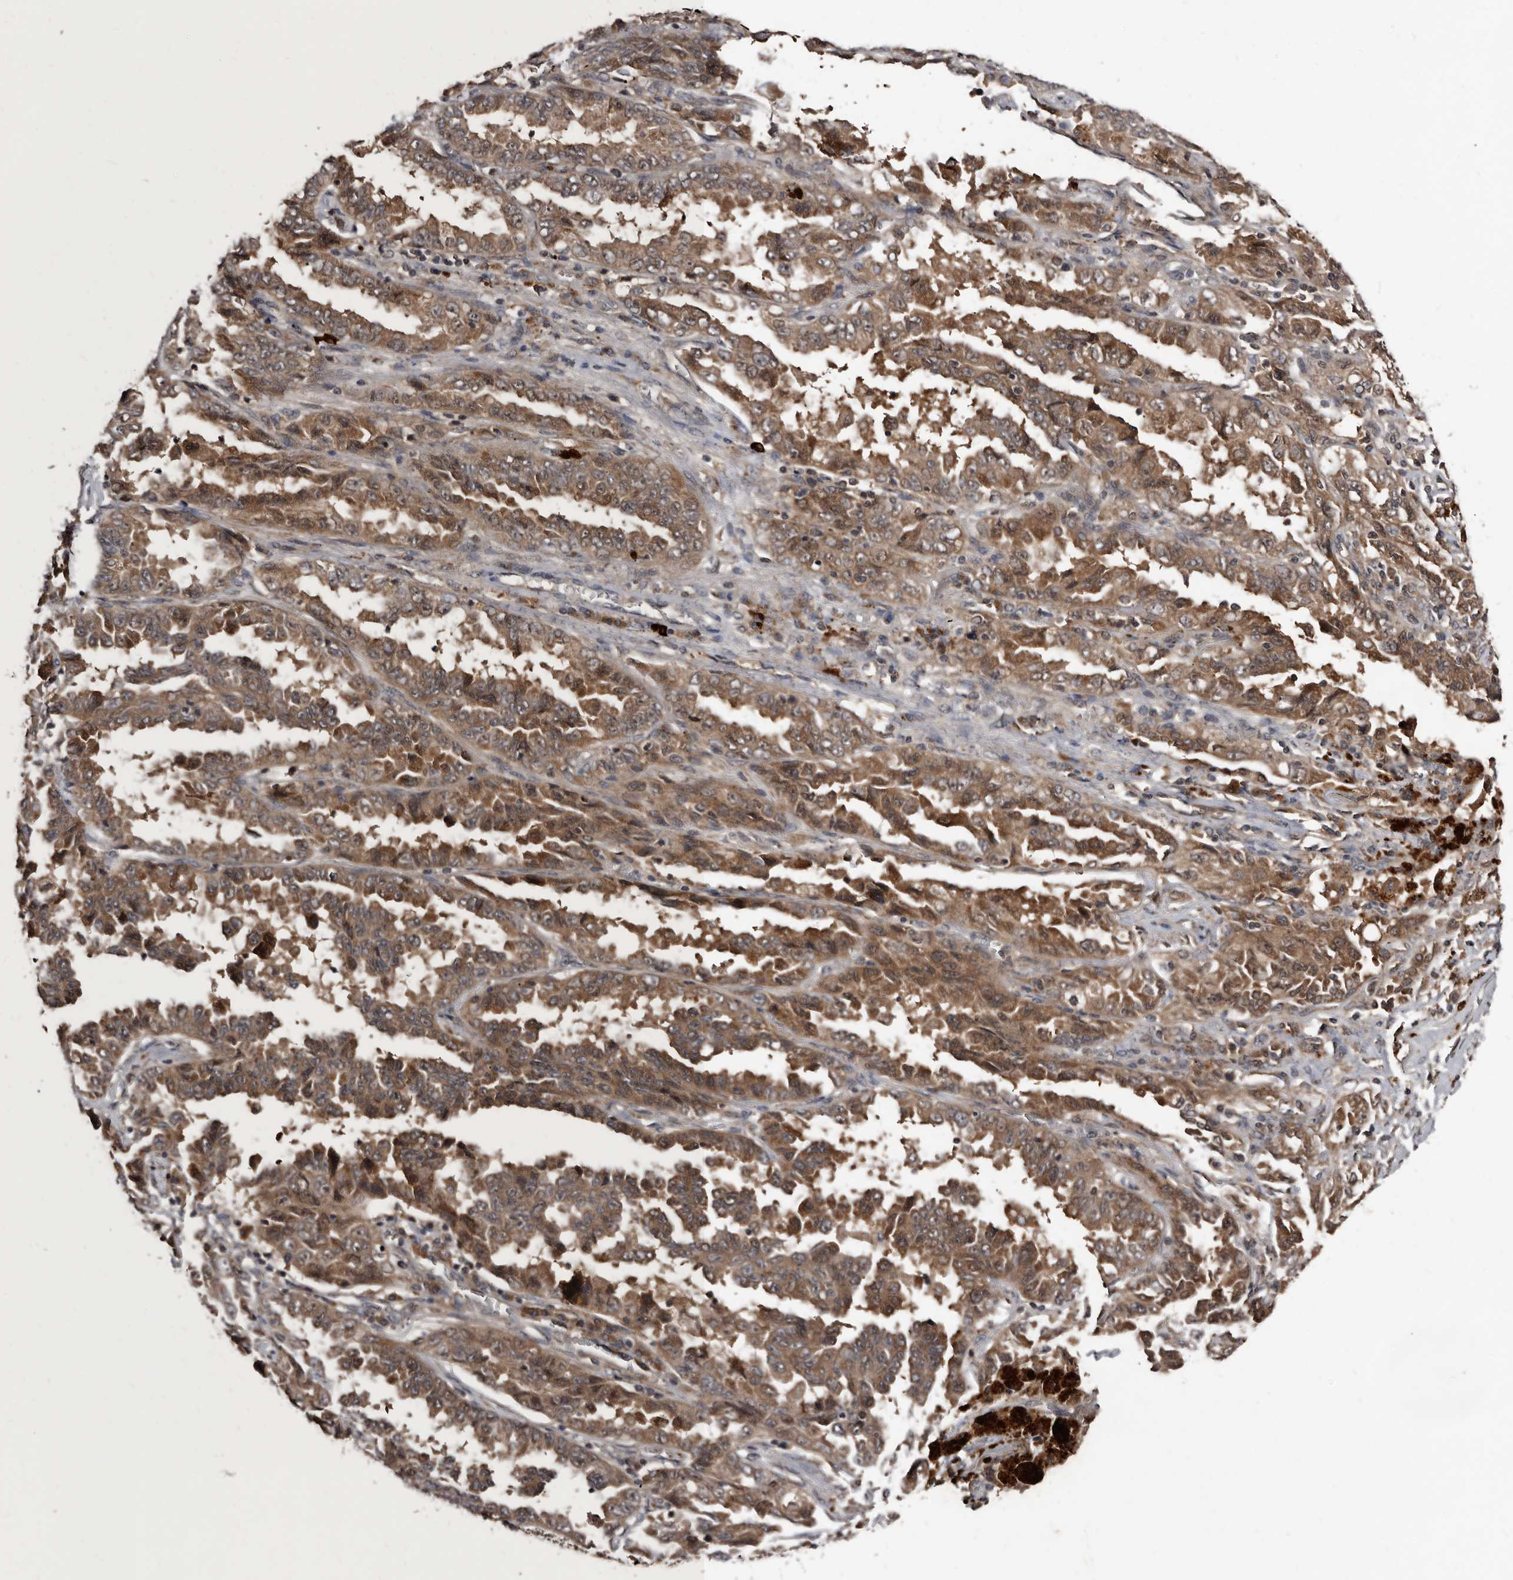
{"staining": {"intensity": "moderate", "quantity": ">75%", "location": "cytoplasmic/membranous"}, "tissue": "lung cancer", "cell_type": "Tumor cells", "image_type": "cancer", "snomed": [{"axis": "morphology", "description": "Adenocarcinoma, NOS"}, {"axis": "topography", "description": "Lung"}], "caption": "Adenocarcinoma (lung) was stained to show a protein in brown. There is medium levels of moderate cytoplasmic/membranous positivity in approximately >75% of tumor cells.", "gene": "PMVK", "patient": {"sex": "female", "age": 51}}